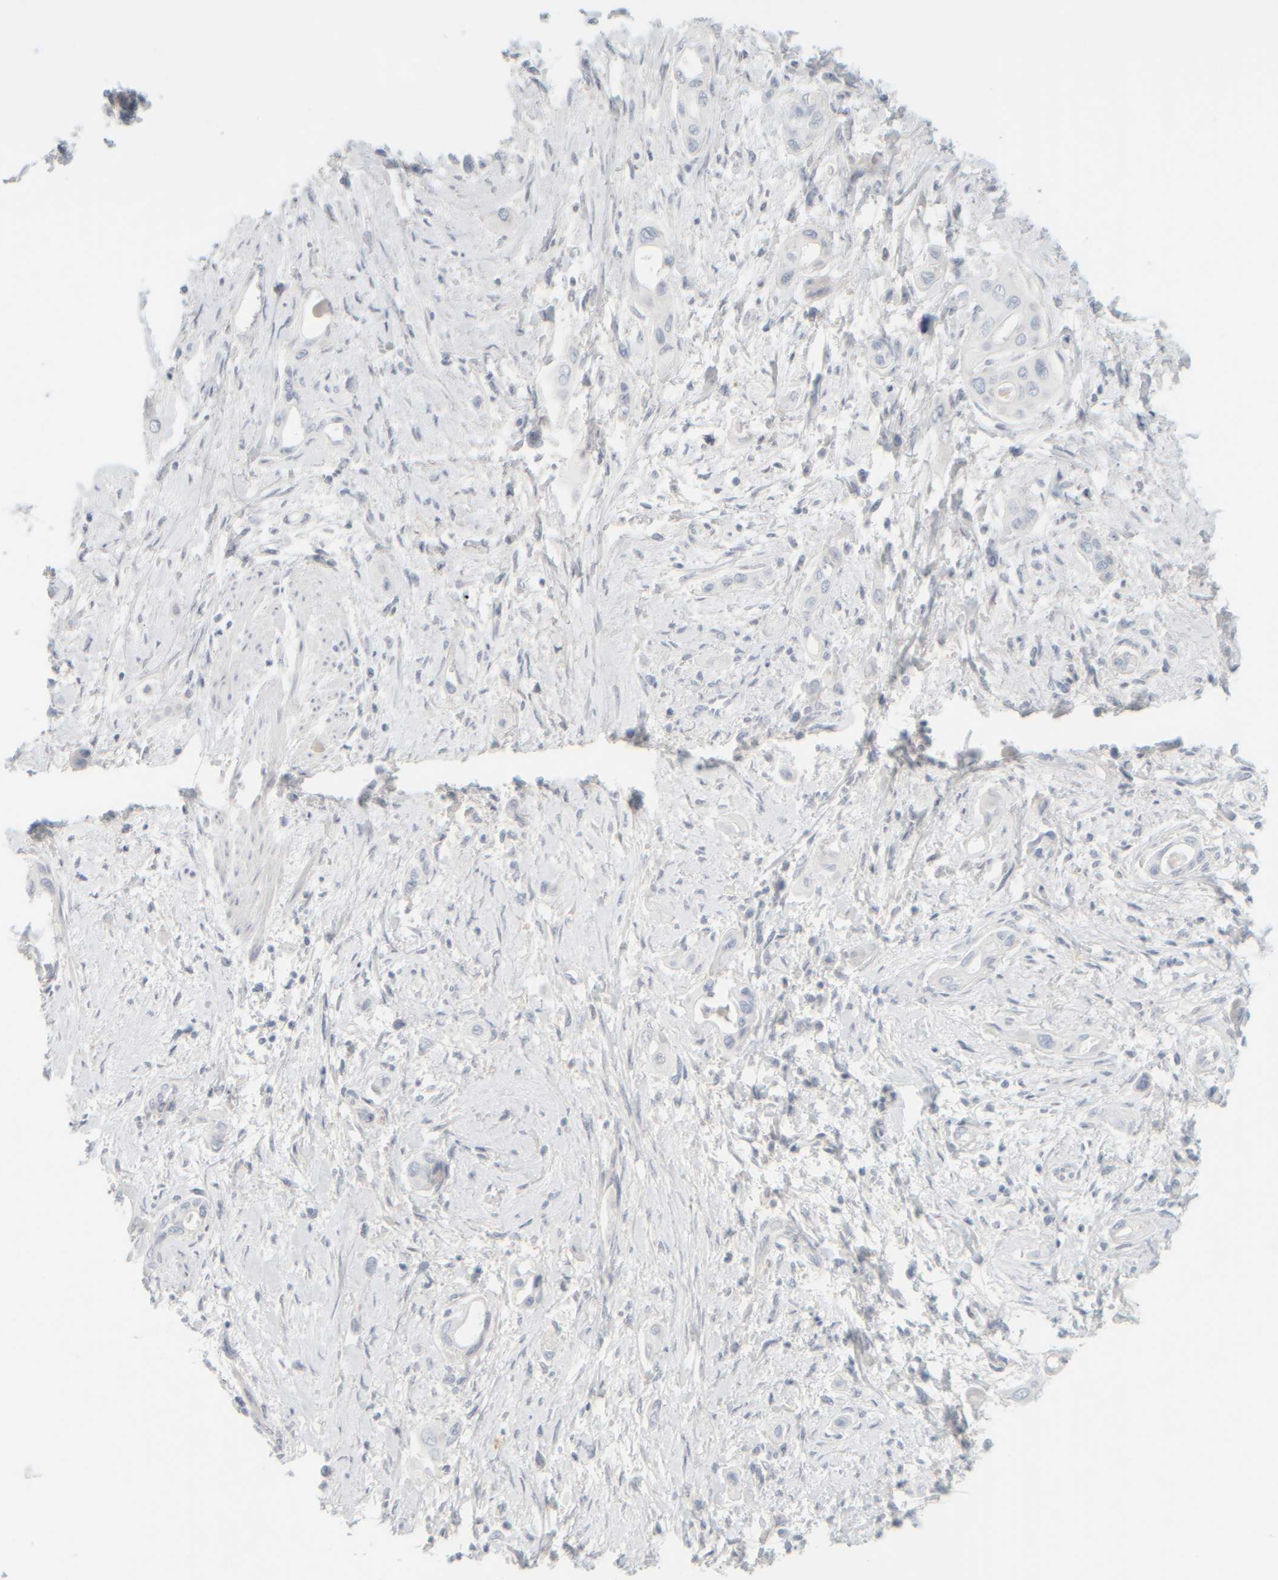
{"staining": {"intensity": "negative", "quantity": "none", "location": "none"}, "tissue": "pancreatic cancer", "cell_type": "Tumor cells", "image_type": "cancer", "snomed": [{"axis": "morphology", "description": "Adenocarcinoma, NOS"}, {"axis": "topography", "description": "Pancreas"}], "caption": "Pancreatic cancer (adenocarcinoma) was stained to show a protein in brown. There is no significant staining in tumor cells. (DAB immunohistochemistry with hematoxylin counter stain).", "gene": "PTGES3L-AARSD1", "patient": {"sex": "male", "age": 59}}